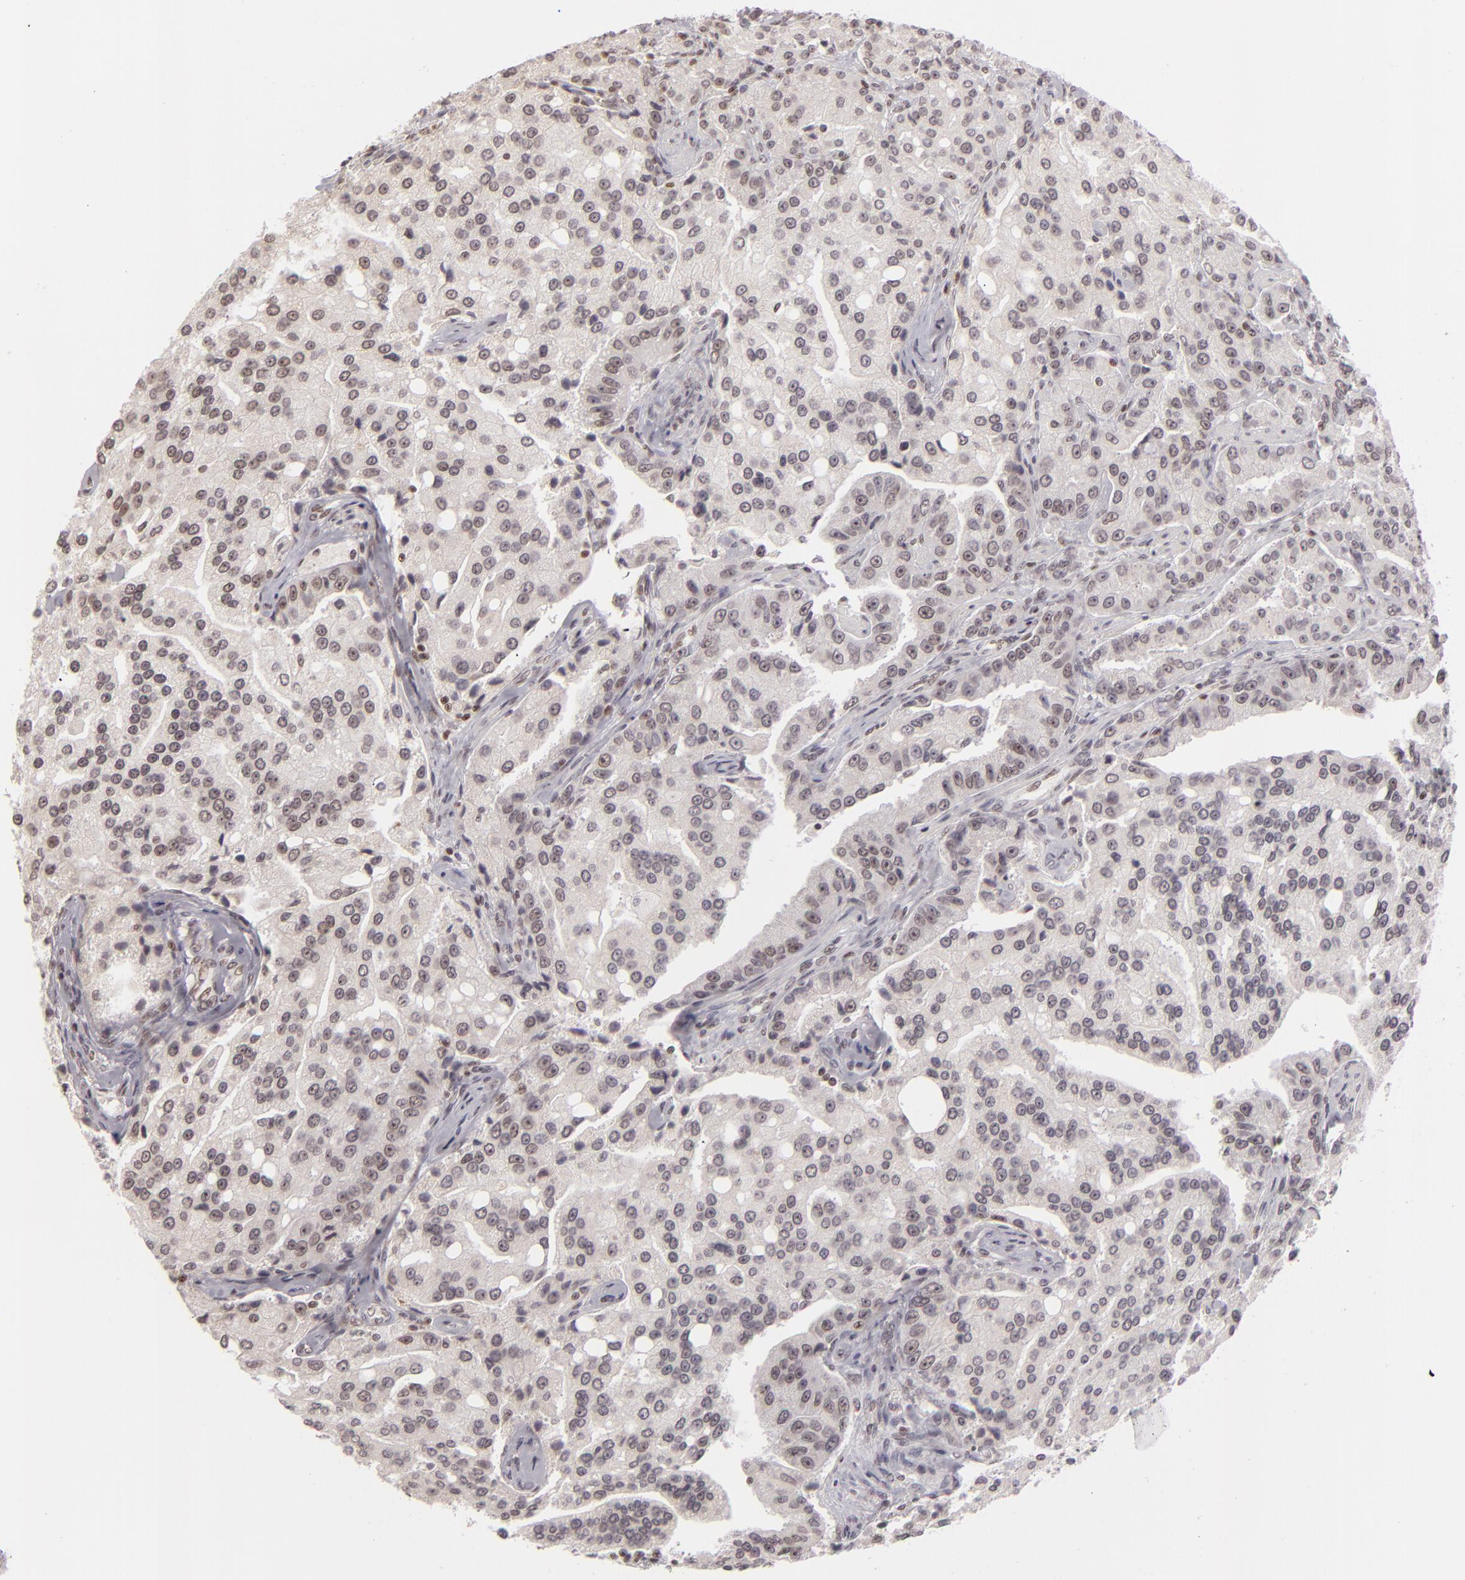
{"staining": {"intensity": "moderate", "quantity": ">75%", "location": "nuclear"}, "tissue": "prostate cancer", "cell_type": "Tumor cells", "image_type": "cancer", "snomed": [{"axis": "morphology", "description": "Adenocarcinoma, Medium grade"}, {"axis": "topography", "description": "Prostate"}], "caption": "Immunohistochemical staining of prostate cancer exhibits medium levels of moderate nuclear protein staining in about >75% of tumor cells. The protein is shown in brown color, while the nuclei are stained blue.", "gene": "DAXX", "patient": {"sex": "male", "age": 72}}